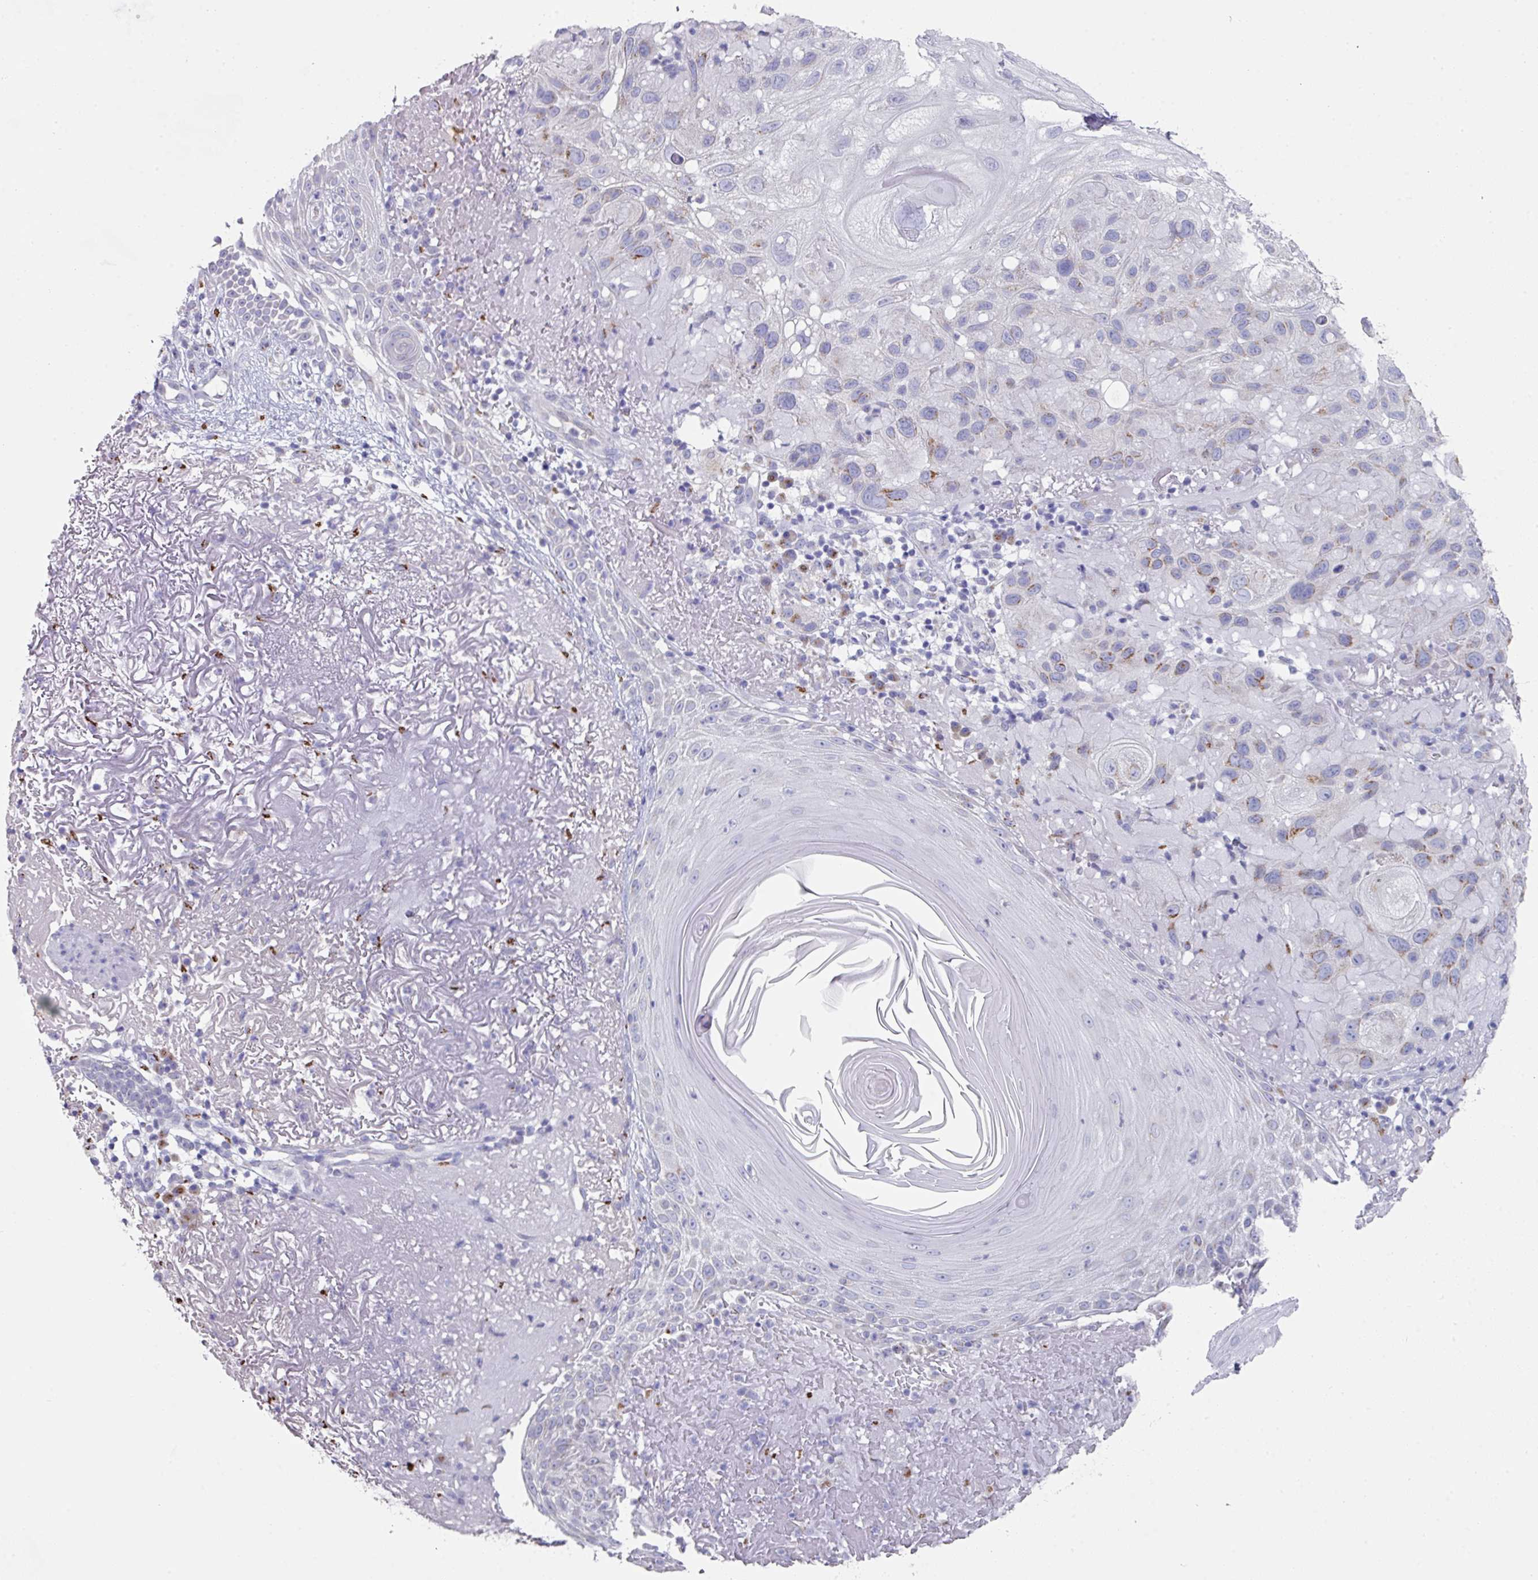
{"staining": {"intensity": "weak", "quantity": "<25%", "location": "cytoplasmic/membranous"}, "tissue": "skin cancer", "cell_type": "Tumor cells", "image_type": "cancer", "snomed": [{"axis": "morphology", "description": "Normal tissue, NOS"}, {"axis": "morphology", "description": "Squamous cell carcinoma, NOS"}, {"axis": "topography", "description": "Skin"}], "caption": "Tumor cells show no significant staining in skin cancer (squamous cell carcinoma).", "gene": "VKORC1L1", "patient": {"sex": "female", "age": 96}}